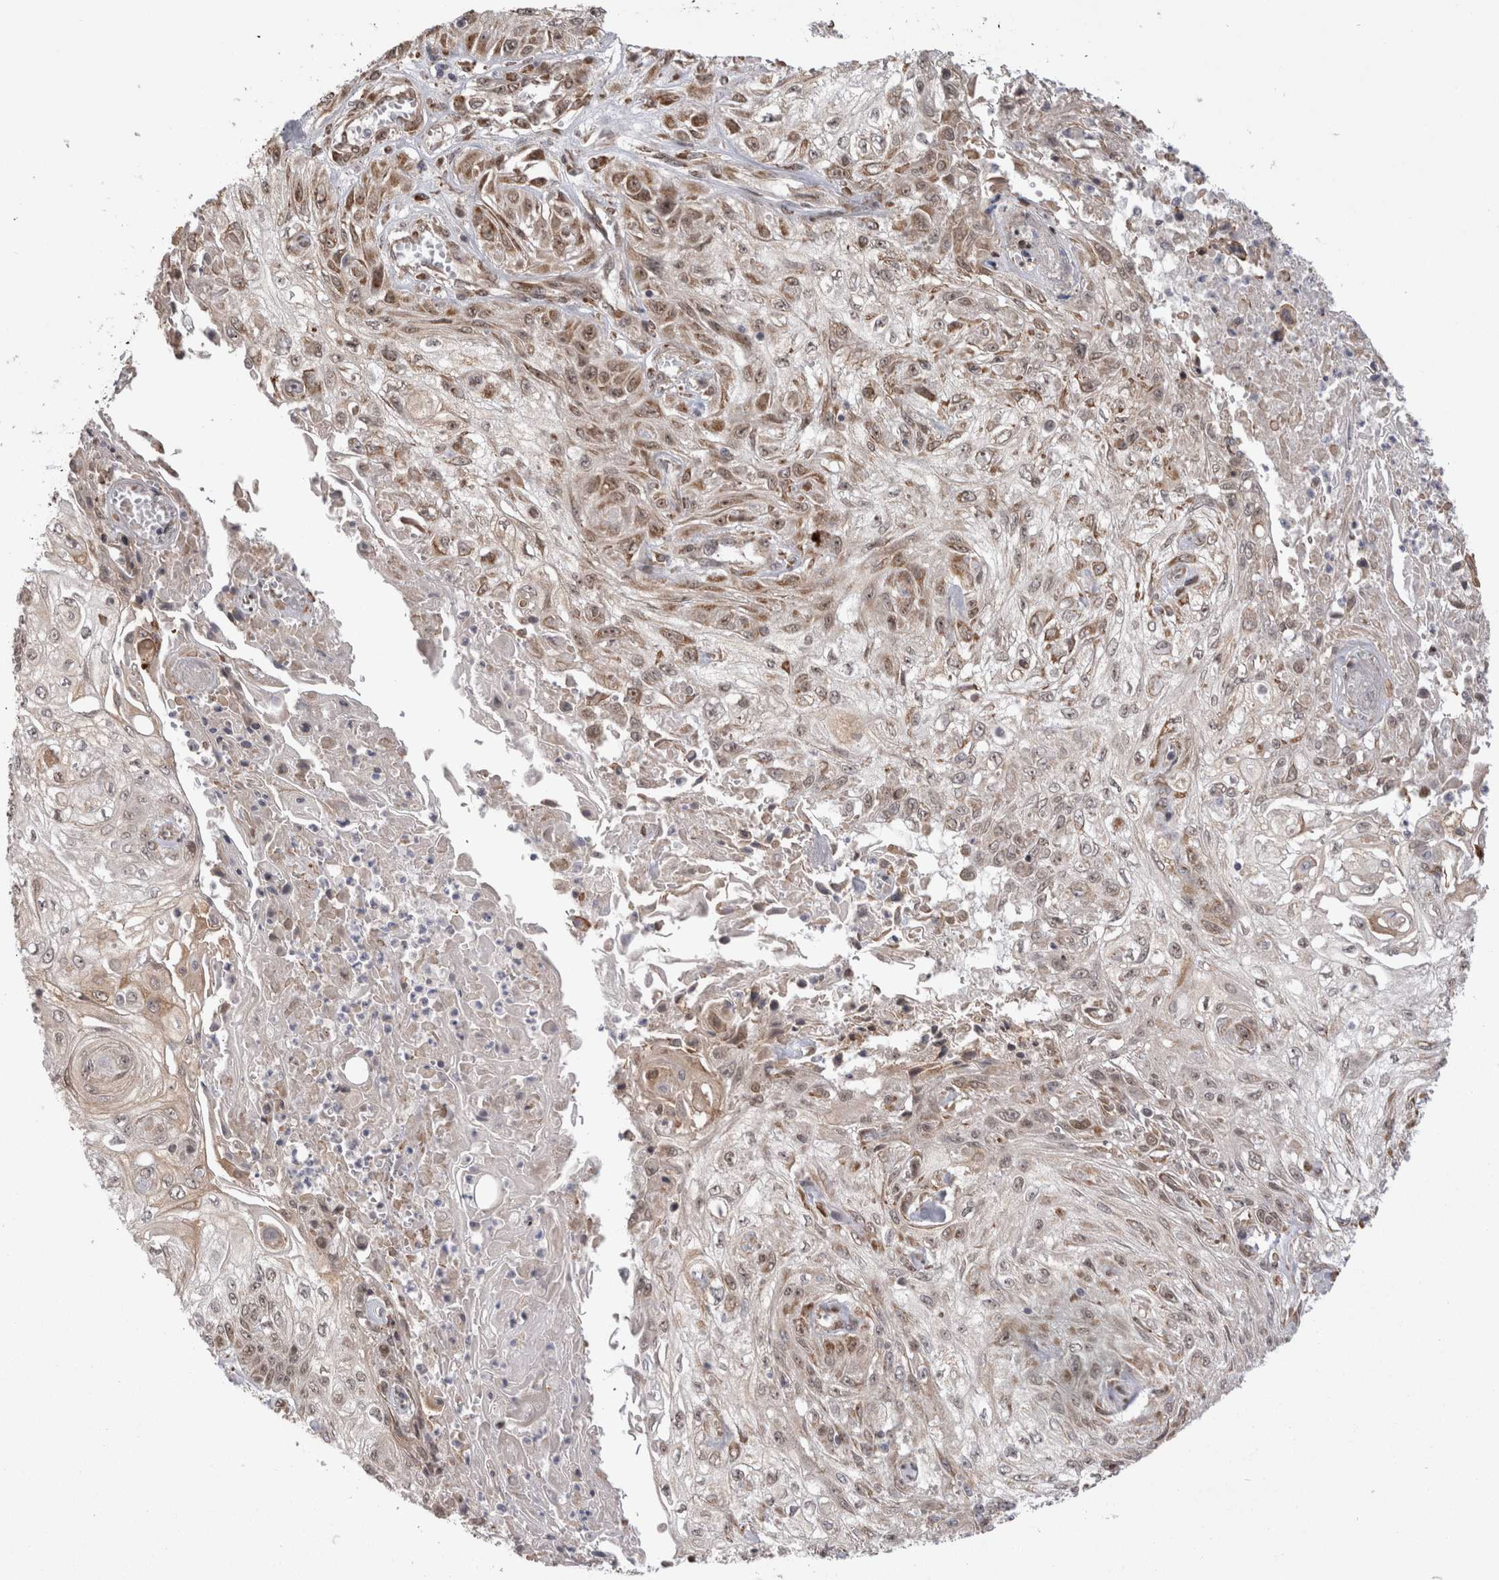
{"staining": {"intensity": "moderate", "quantity": ">75%", "location": "cytoplasmic/membranous,nuclear"}, "tissue": "skin cancer", "cell_type": "Tumor cells", "image_type": "cancer", "snomed": [{"axis": "morphology", "description": "Squamous cell carcinoma, NOS"}, {"axis": "morphology", "description": "Squamous cell carcinoma, metastatic, NOS"}, {"axis": "topography", "description": "Skin"}, {"axis": "topography", "description": "Lymph node"}], "caption": "Immunohistochemistry (IHC) micrograph of neoplastic tissue: skin metastatic squamous cell carcinoma stained using immunohistochemistry shows medium levels of moderate protein expression localized specifically in the cytoplasmic/membranous and nuclear of tumor cells, appearing as a cytoplasmic/membranous and nuclear brown color.", "gene": "EXOSC4", "patient": {"sex": "male", "age": 75}}